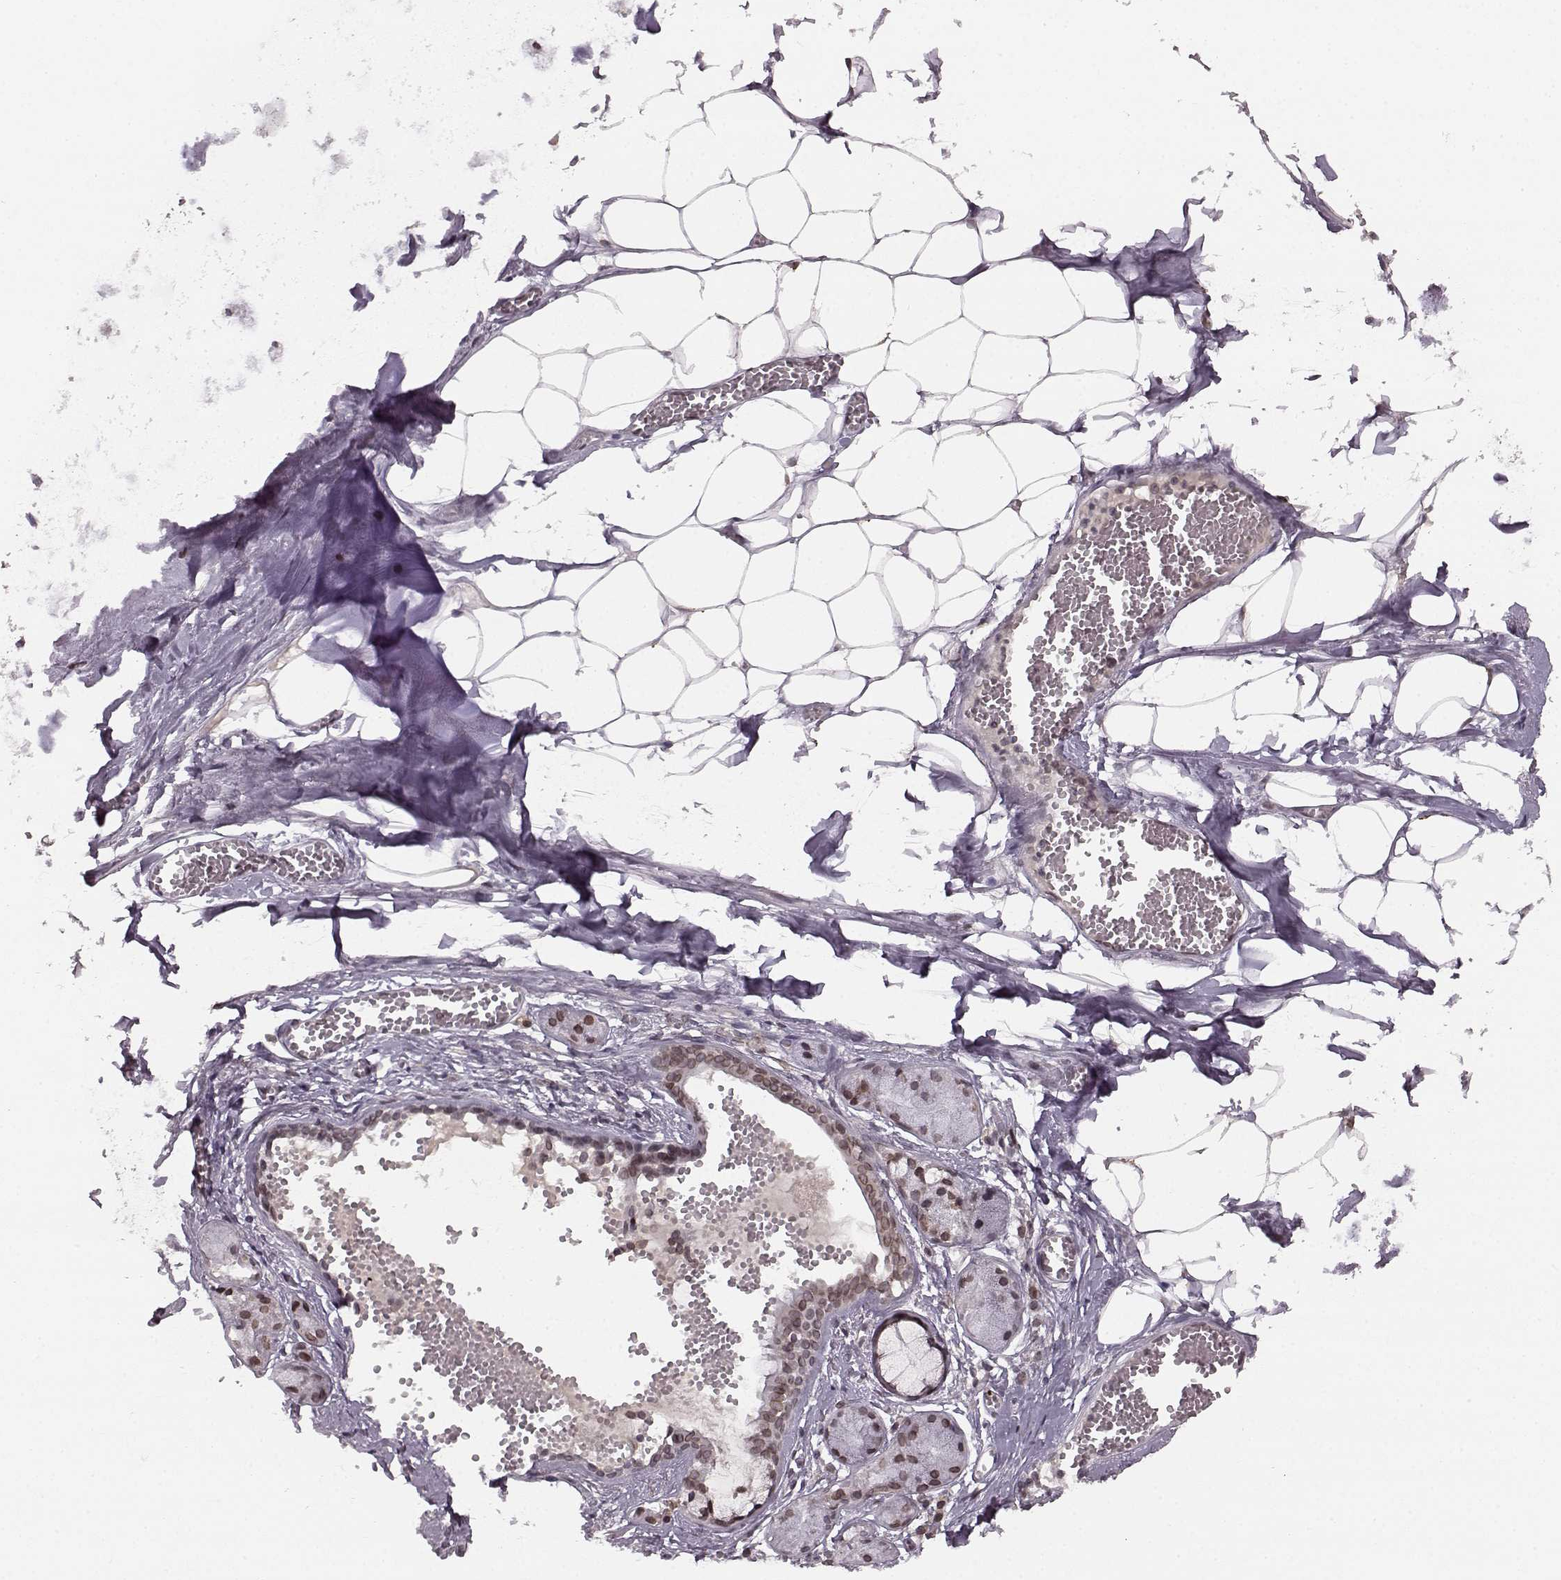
{"staining": {"intensity": "moderate", "quantity": "25%-75%", "location": "cytoplasmic/membranous,nuclear"}, "tissue": "adipose tissue", "cell_type": "Adipocytes", "image_type": "normal", "snomed": [{"axis": "morphology", "description": "Normal tissue, NOS"}, {"axis": "morphology", "description": "Squamous cell carcinoma, NOS"}, {"axis": "topography", "description": "Cartilage tissue"}, {"axis": "topography", "description": "Lung"}], "caption": "The micrograph displays immunohistochemical staining of unremarkable adipose tissue. There is moderate cytoplasmic/membranous,nuclear positivity is appreciated in about 25%-75% of adipocytes. The protein of interest is stained brown, and the nuclei are stained in blue (DAB (3,3'-diaminobenzidine) IHC with brightfield microscopy, high magnification).", "gene": "DCAF12", "patient": {"sex": "male", "age": 66}}